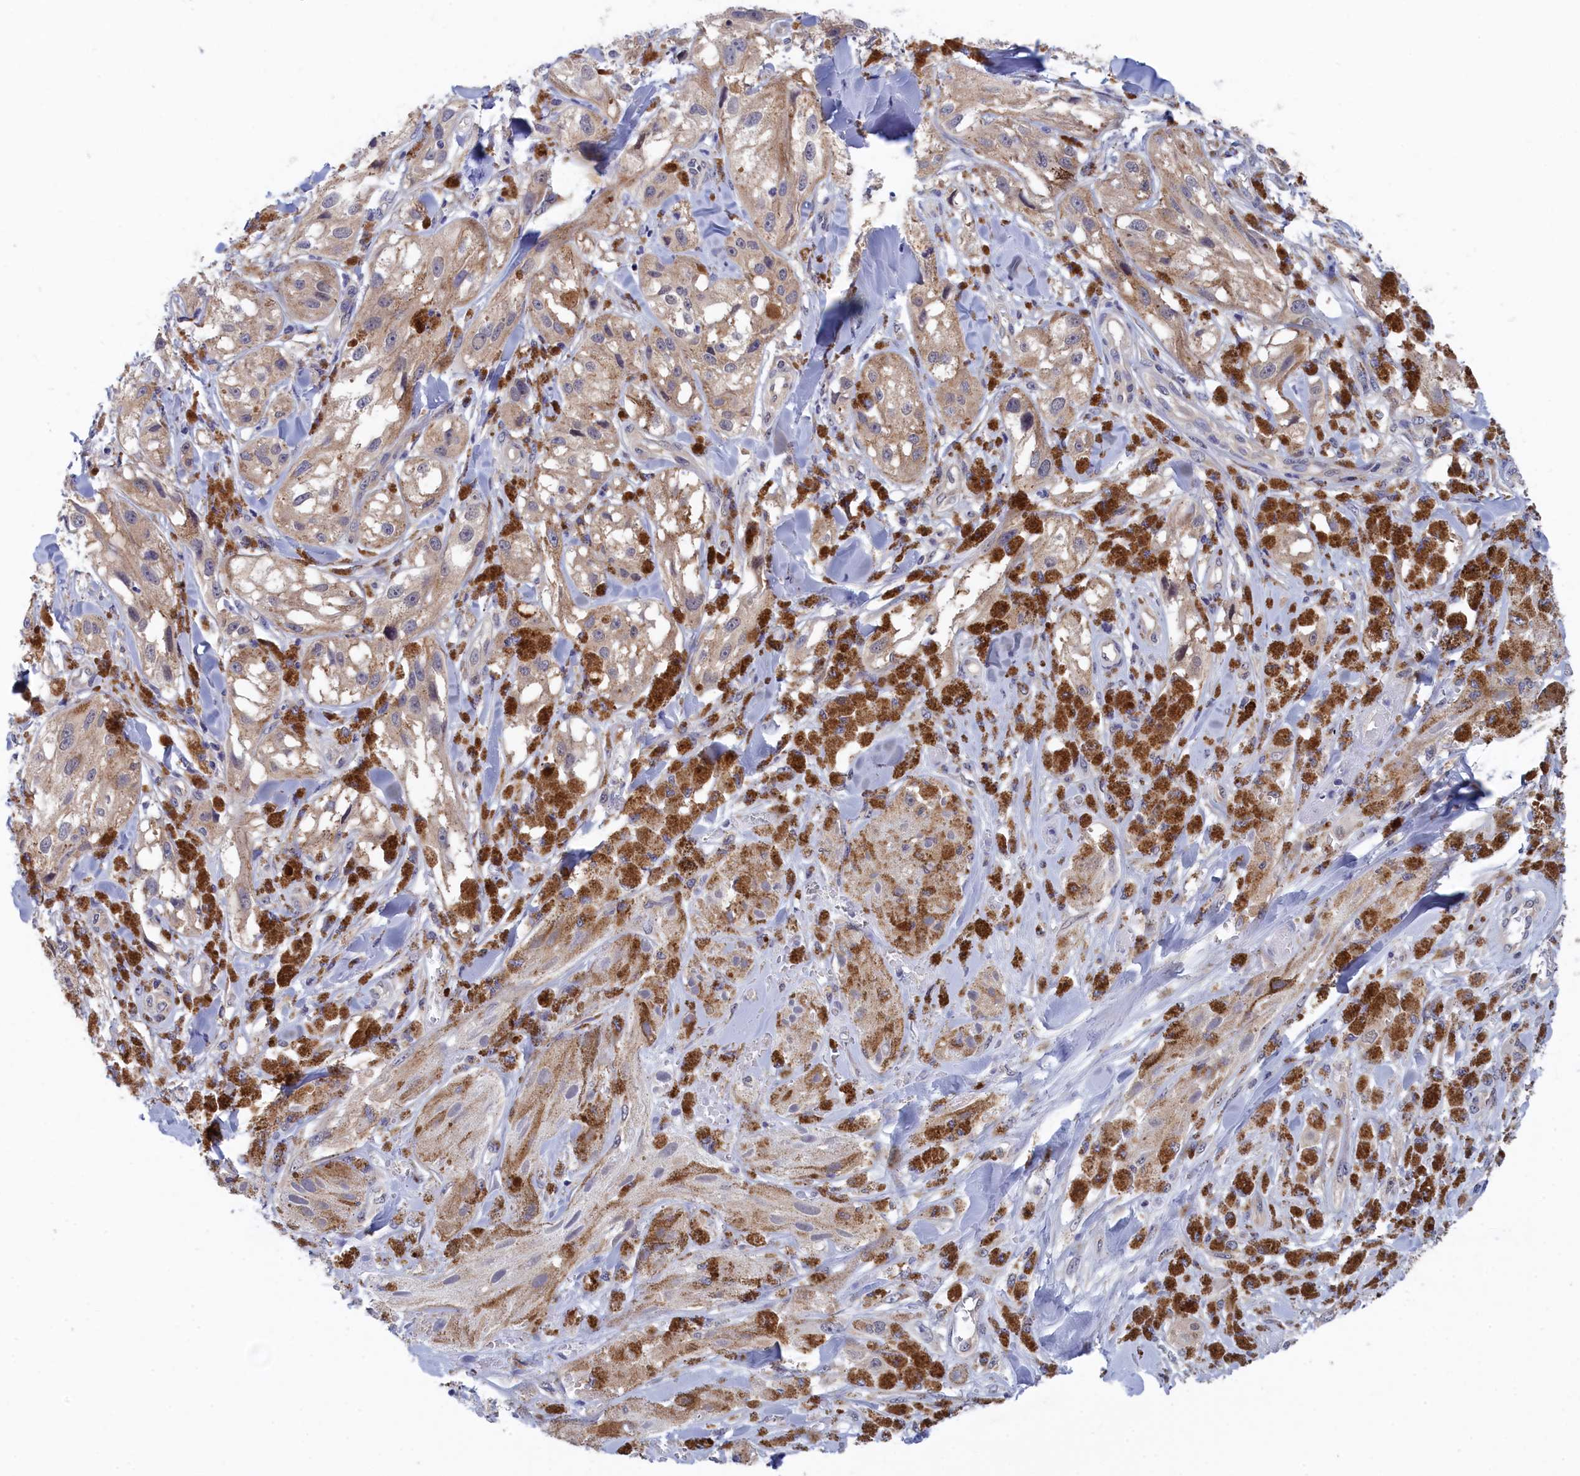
{"staining": {"intensity": "weak", "quantity": "25%-75%", "location": "cytoplasmic/membranous"}, "tissue": "melanoma", "cell_type": "Tumor cells", "image_type": "cancer", "snomed": [{"axis": "morphology", "description": "Malignant melanoma, NOS"}, {"axis": "topography", "description": "Skin"}], "caption": "High-magnification brightfield microscopy of melanoma stained with DAB (brown) and counterstained with hematoxylin (blue). tumor cells exhibit weak cytoplasmic/membranous staining is appreciated in about25%-75% of cells. Immunohistochemistry (ihc) stains the protein in brown and the nuclei are stained blue.", "gene": "PGP", "patient": {"sex": "male", "age": 88}}